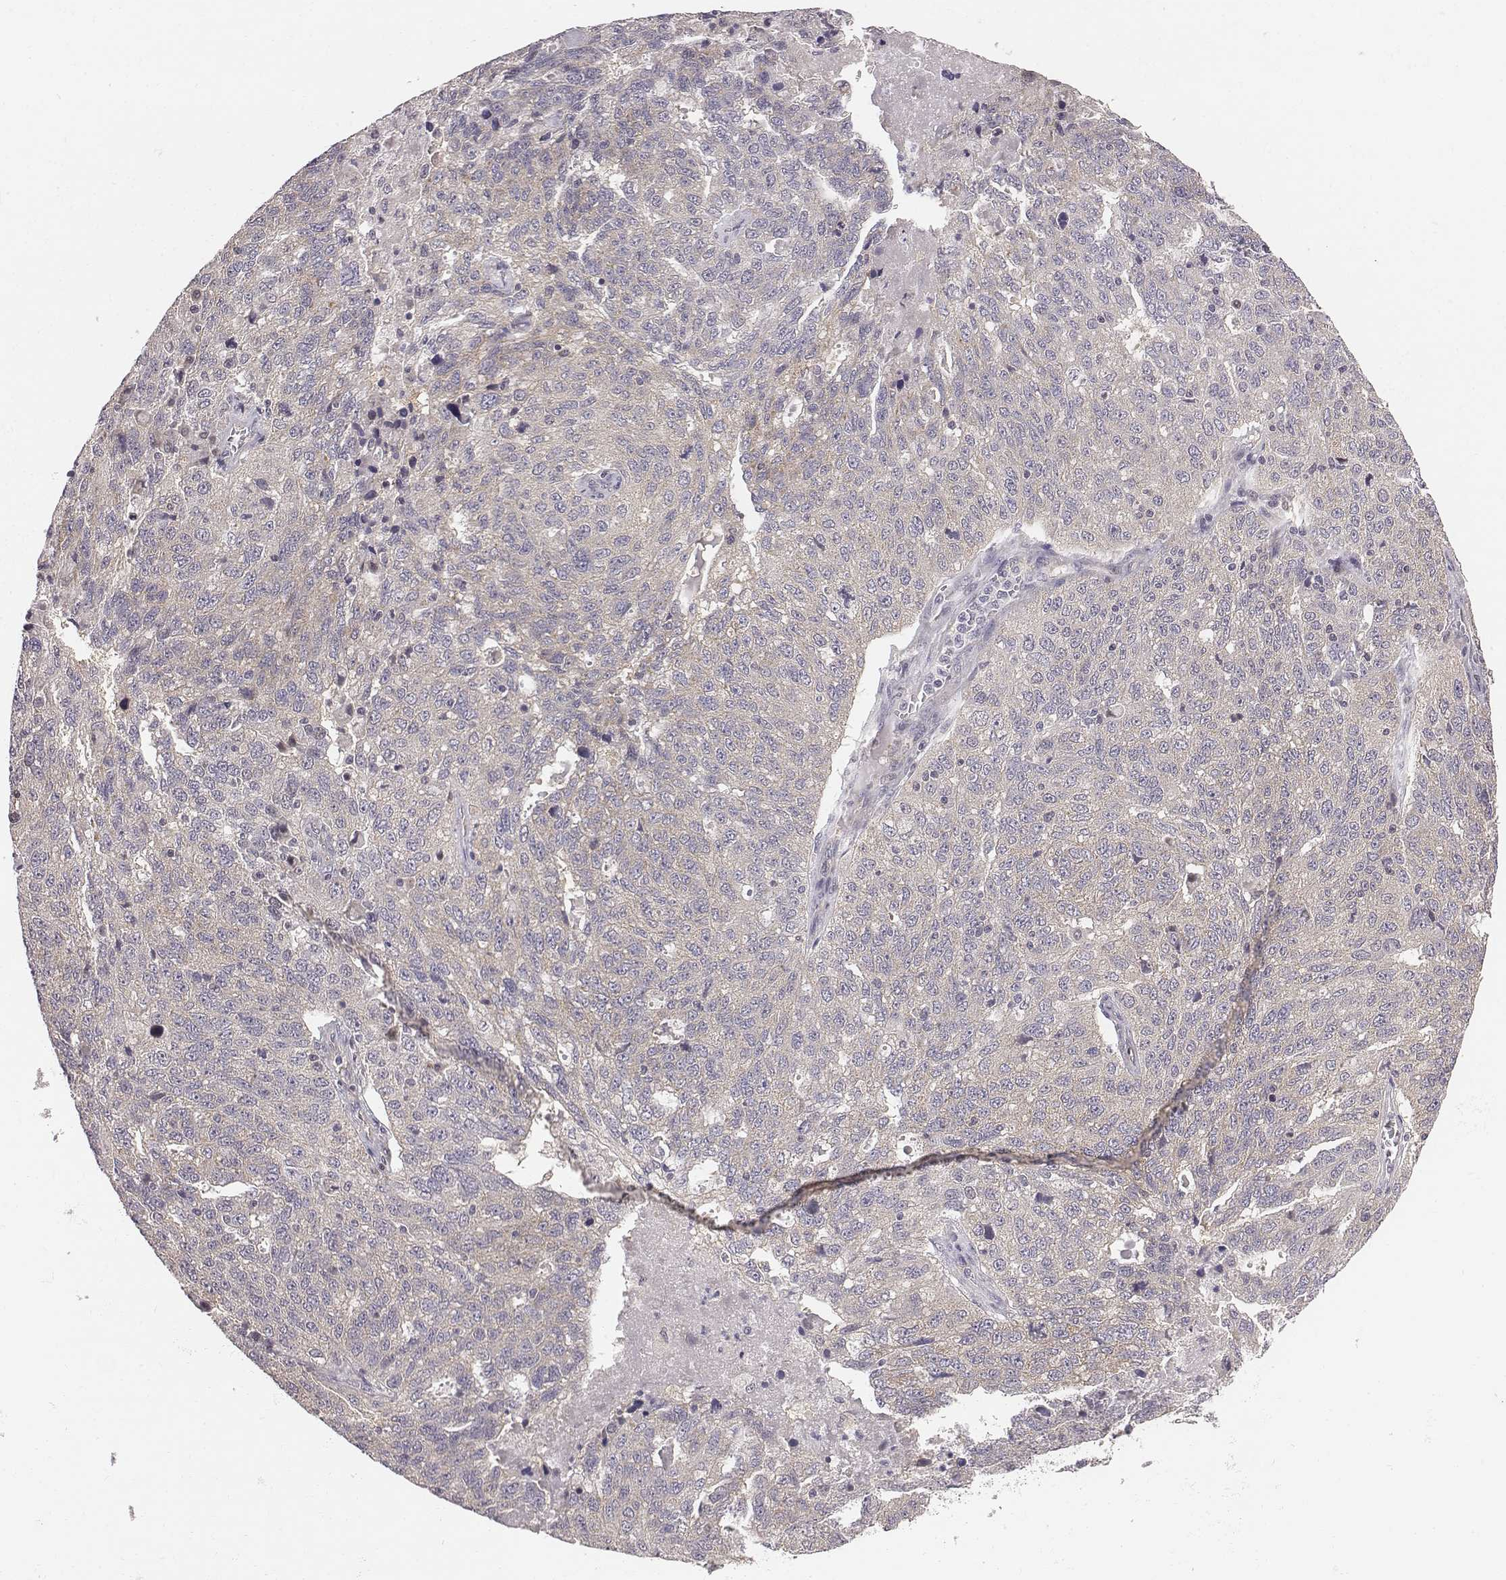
{"staining": {"intensity": "weak", "quantity": "<25%", "location": "cytoplasmic/membranous"}, "tissue": "ovarian cancer", "cell_type": "Tumor cells", "image_type": "cancer", "snomed": [{"axis": "morphology", "description": "Cystadenocarcinoma, serous, NOS"}, {"axis": "topography", "description": "Ovary"}], "caption": "Tumor cells are negative for protein expression in human ovarian serous cystadenocarcinoma.", "gene": "SMURF2", "patient": {"sex": "female", "age": 71}}